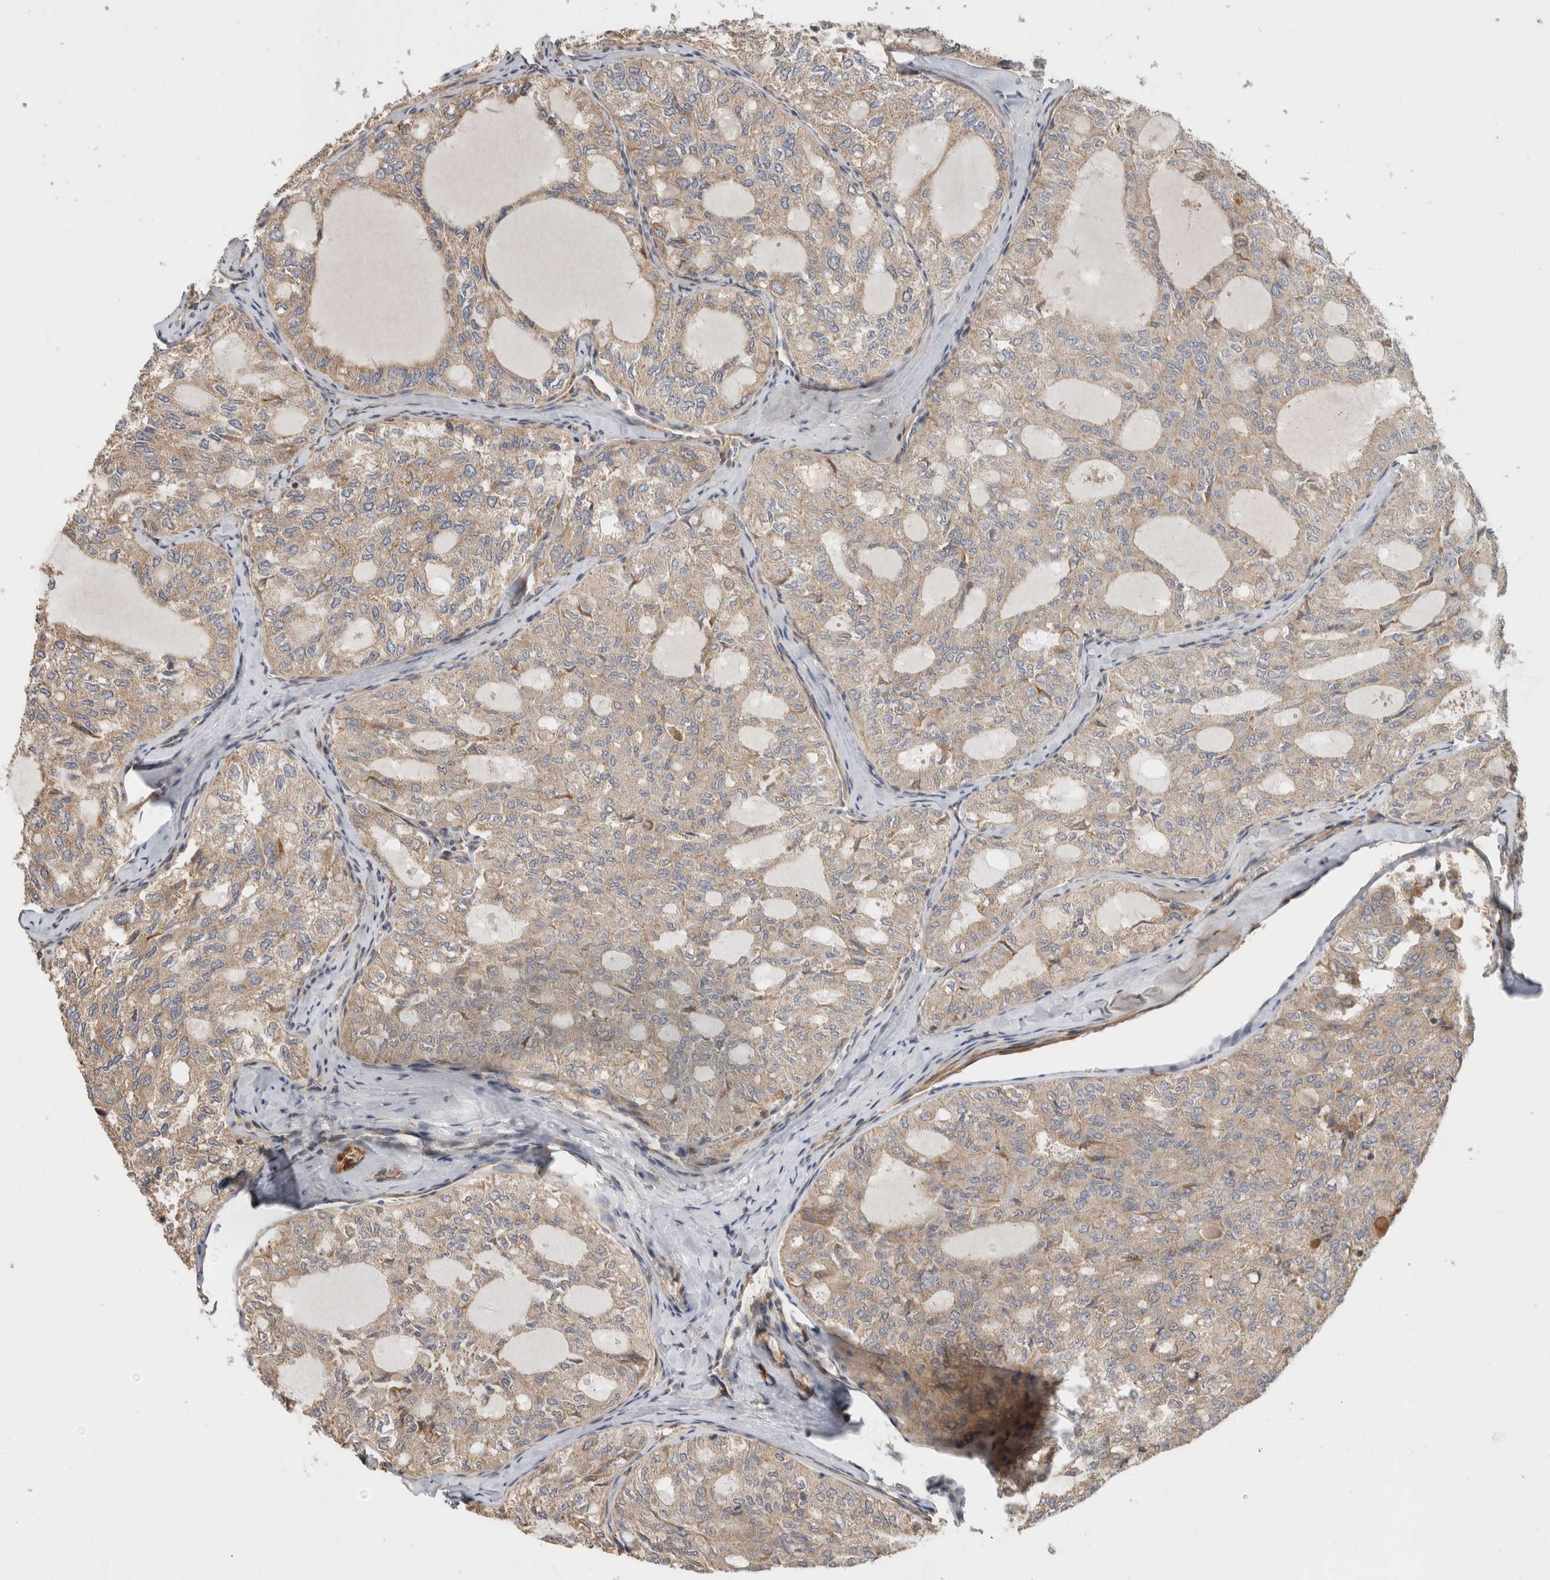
{"staining": {"intensity": "weak", "quantity": "<25%", "location": "cytoplasmic/membranous"}, "tissue": "thyroid cancer", "cell_type": "Tumor cells", "image_type": "cancer", "snomed": [{"axis": "morphology", "description": "Follicular adenoma carcinoma, NOS"}, {"axis": "topography", "description": "Thyroid gland"}], "caption": "IHC image of human thyroid follicular adenoma carcinoma stained for a protein (brown), which displays no positivity in tumor cells. (Brightfield microscopy of DAB IHC at high magnification).", "gene": "PCDHB15", "patient": {"sex": "male", "age": 75}}